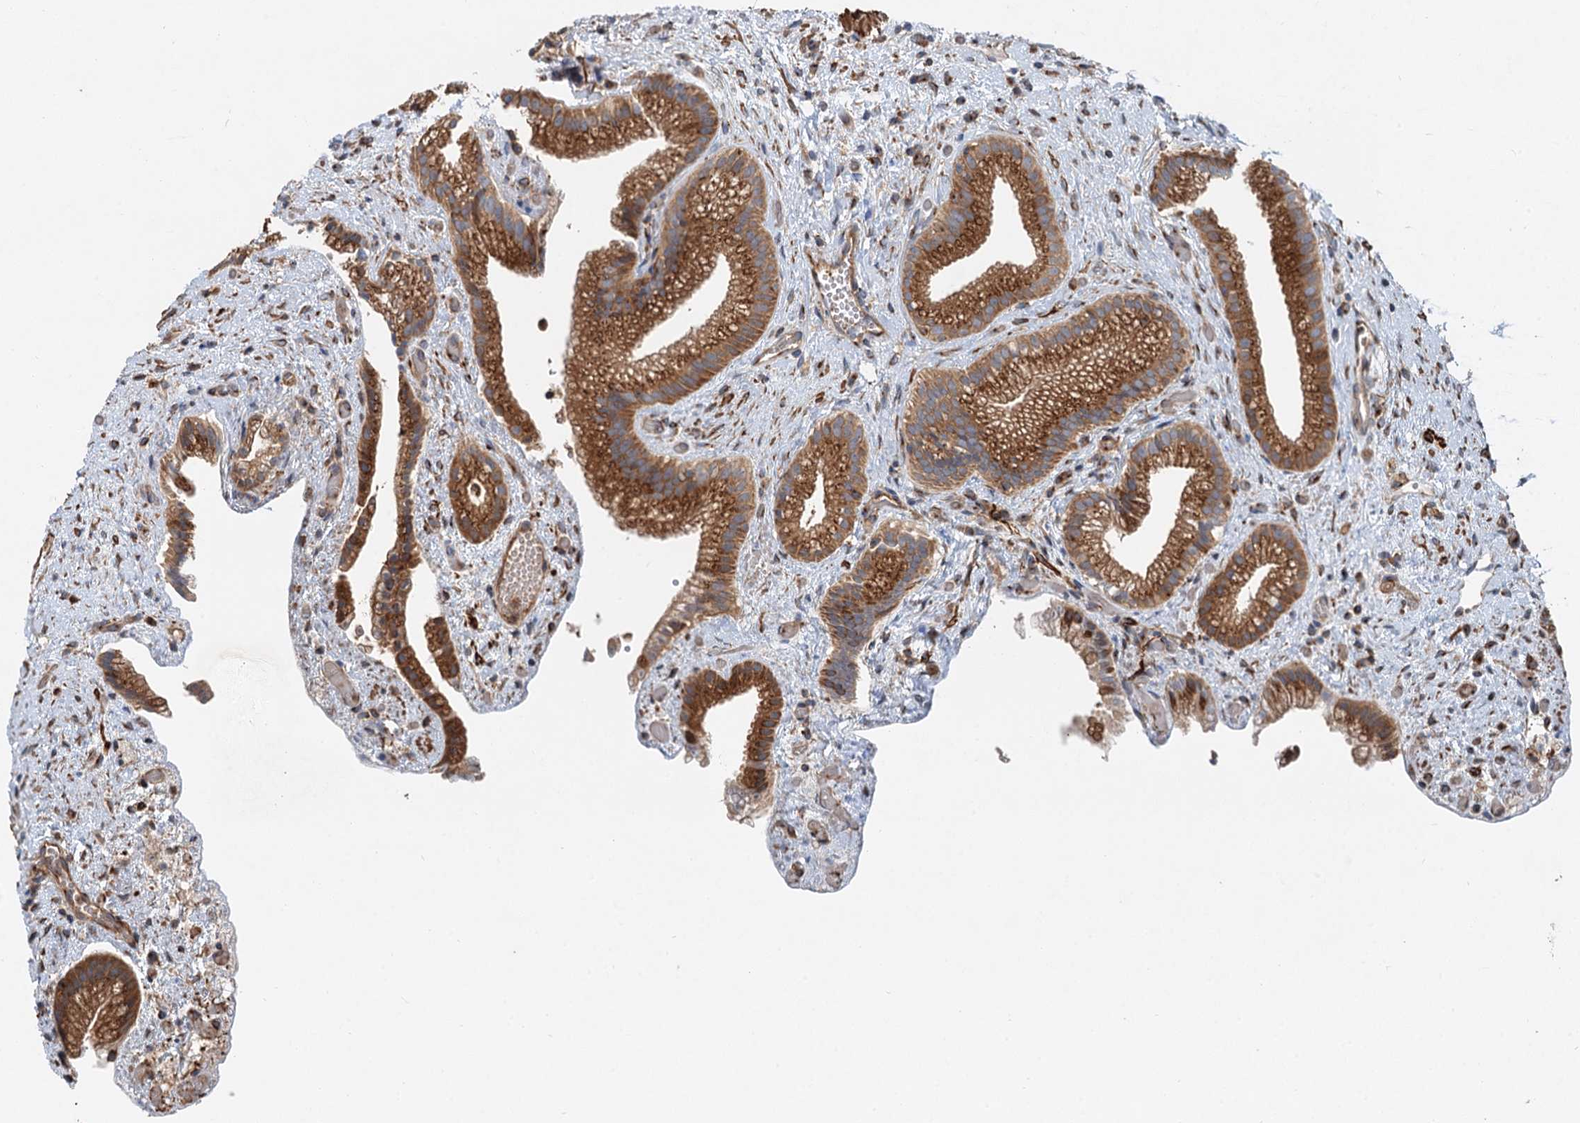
{"staining": {"intensity": "strong", "quantity": ">75%", "location": "cytoplasmic/membranous"}, "tissue": "gallbladder", "cell_type": "Glandular cells", "image_type": "normal", "snomed": [{"axis": "morphology", "description": "Normal tissue, NOS"}, {"axis": "morphology", "description": "Inflammation, NOS"}, {"axis": "topography", "description": "Gallbladder"}], "caption": "Immunohistochemical staining of unremarkable human gallbladder demonstrates high levels of strong cytoplasmic/membranous positivity in approximately >75% of glandular cells.", "gene": "ANKRD26", "patient": {"sex": "male", "age": 51}}